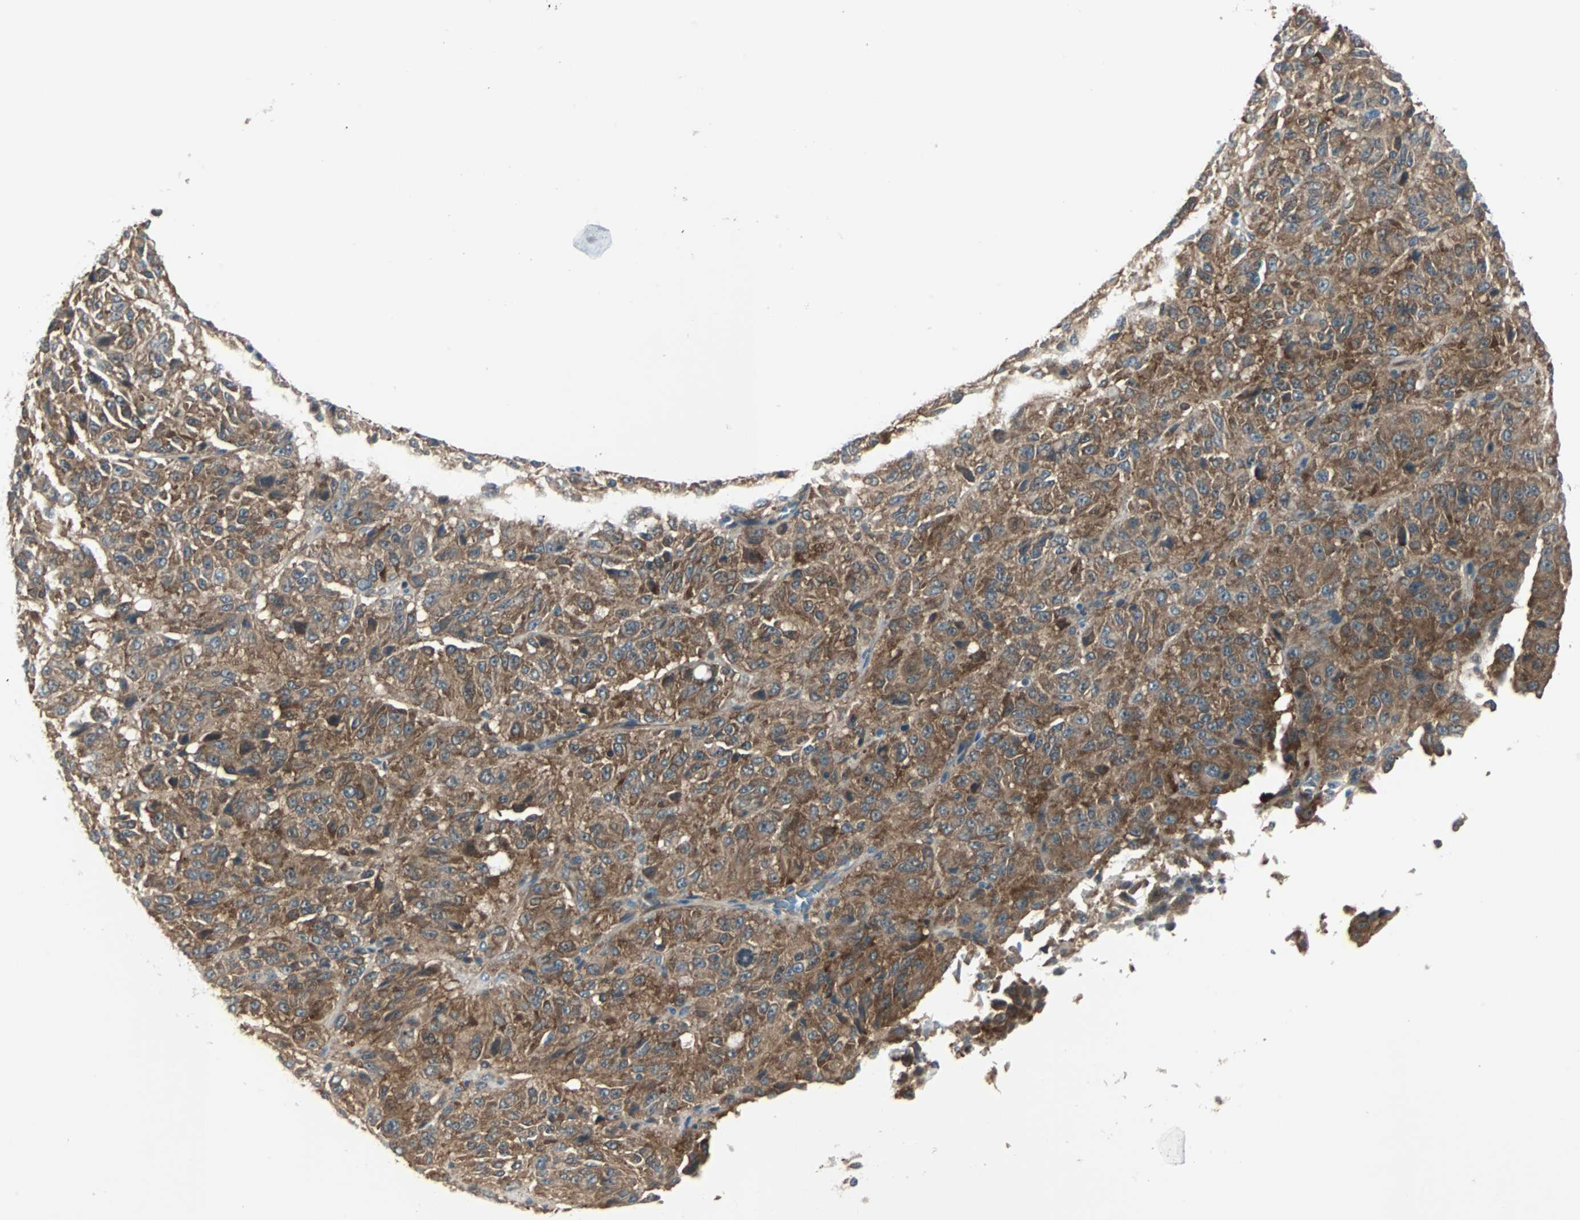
{"staining": {"intensity": "strong", "quantity": ">75%", "location": "cytoplasmic/membranous"}, "tissue": "melanoma", "cell_type": "Tumor cells", "image_type": "cancer", "snomed": [{"axis": "morphology", "description": "Malignant melanoma, Metastatic site"}, {"axis": "topography", "description": "Lung"}], "caption": "About >75% of tumor cells in melanoma demonstrate strong cytoplasmic/membranous protein staining as visualized by brown immunohistochemical staining.", "gene": "SWAP70", "patient": {"sex": "male", "age": 64}}